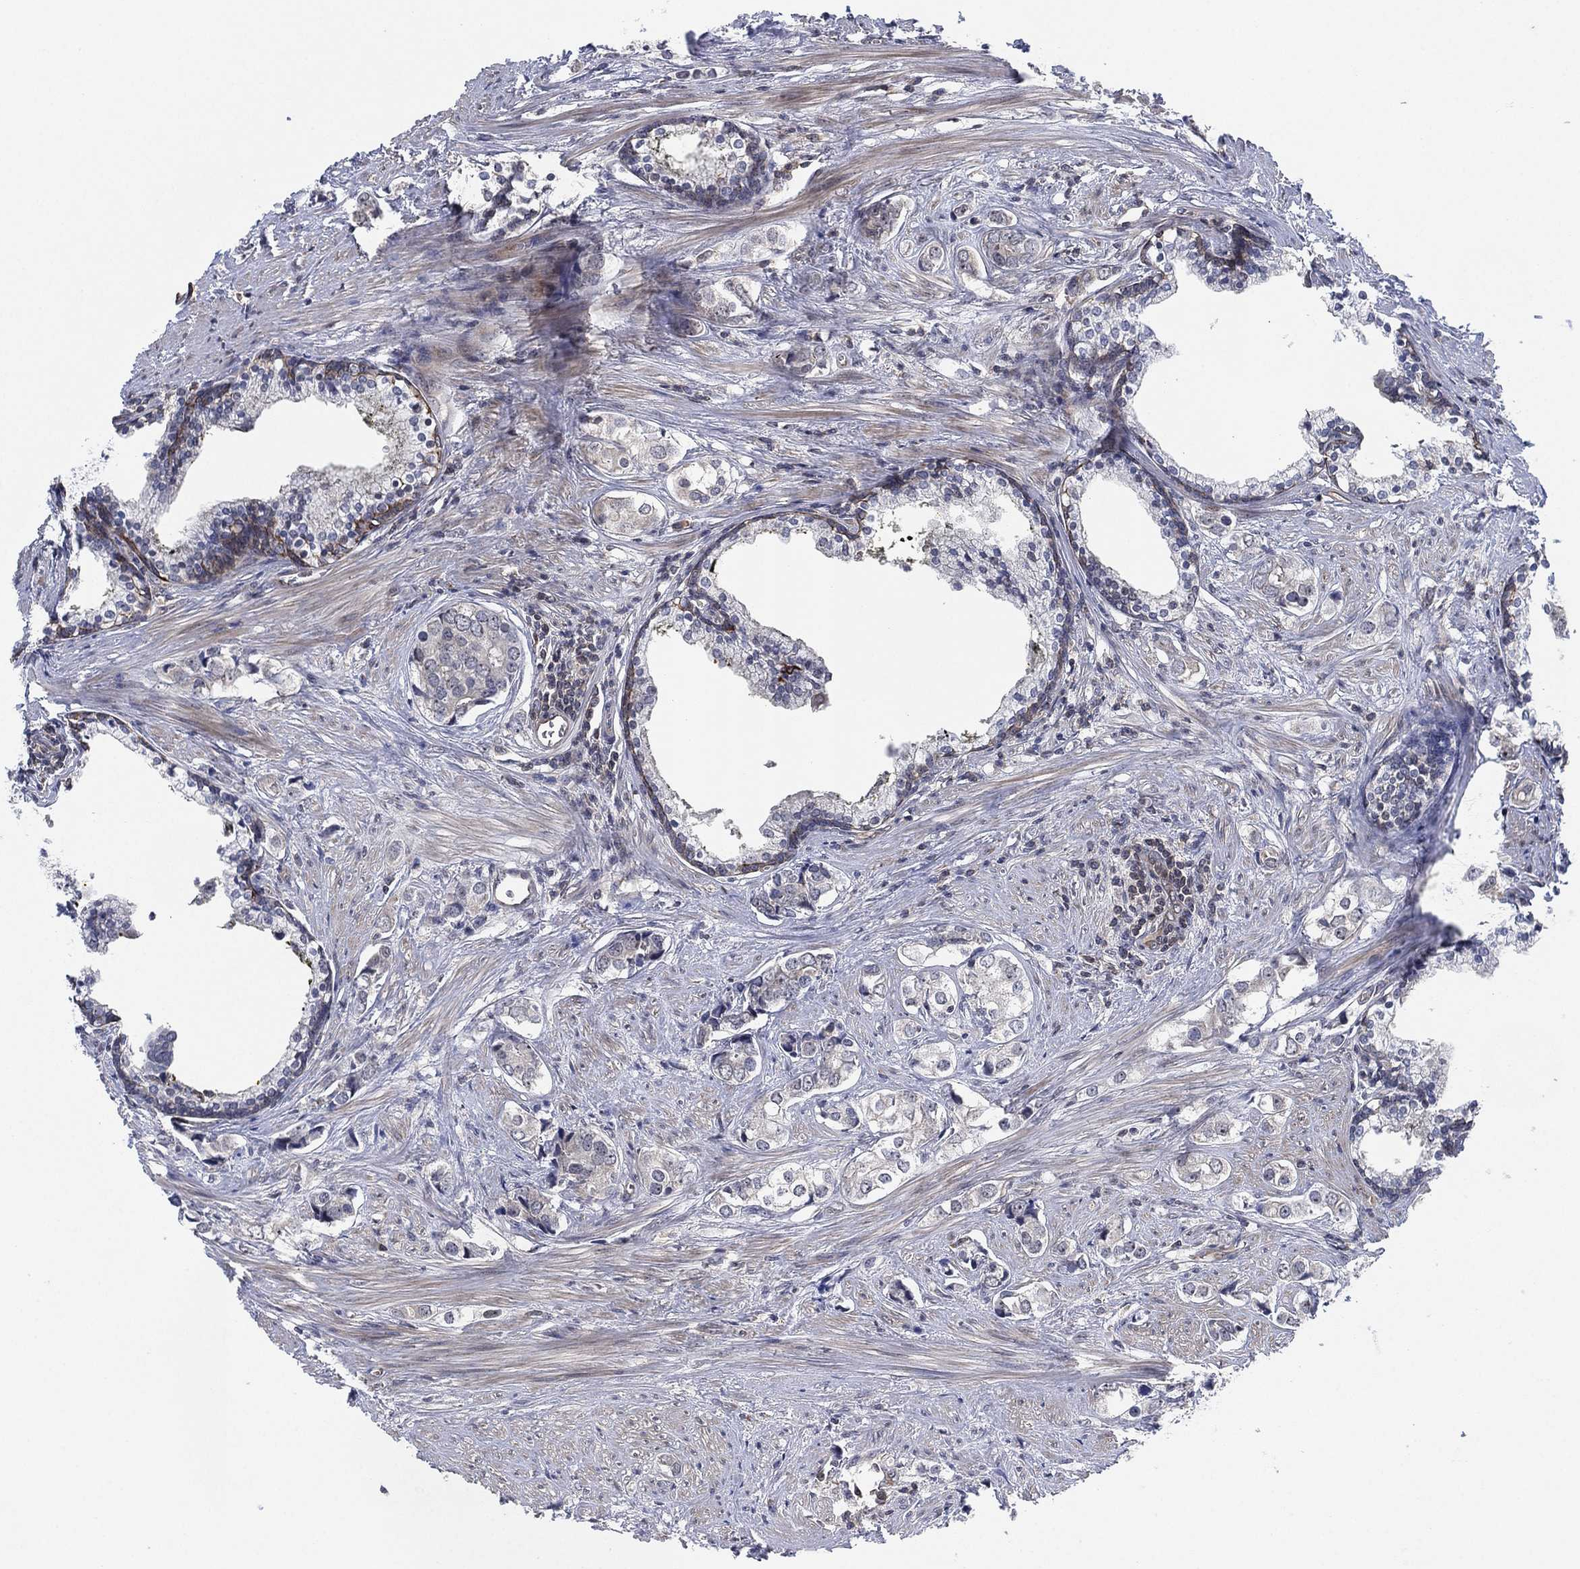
{"staining": {"intensity": "negative", "quantity": "none", "location": "none"}, "tissue": "prostate cancer", "cell_type": "Tumor cells", "image_type": "cancer", "snomed": [{"axis": "morphology", "description": "Adenocarcinoma, NOS"}, {"axis": "topography", "description": "Prostate and seminal vesicle, NOS"}], "caption": "Image shows no significant protein expression in tumor cells of prostate cancer. Nuclei are stained in blue.", "gene": "TMCO1", "patient": {"sex": "male", "age": 63}}